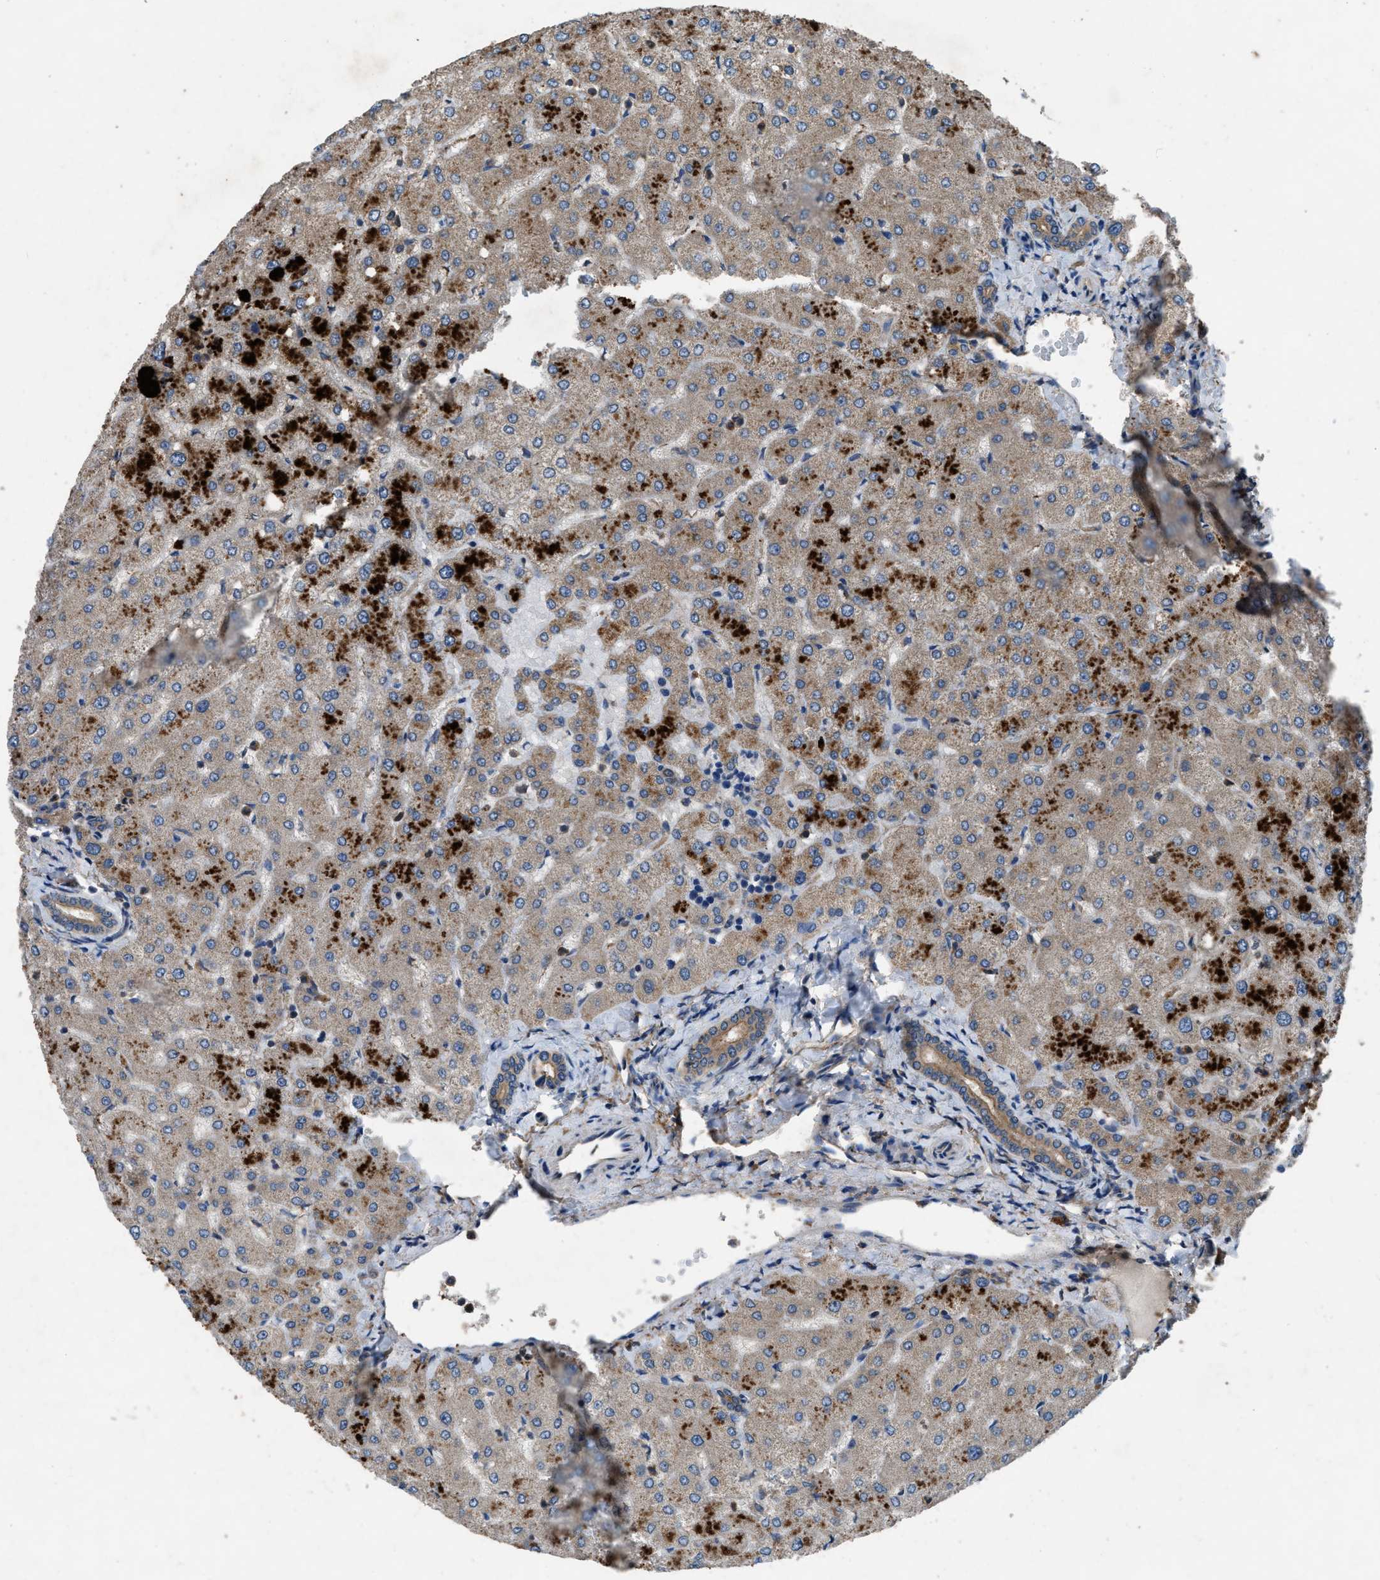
{"staining": {"intensity": "moderate", "quantity": ">75%", "location": "cytoplasmic/membranous"}, "tissue": "liver", "cell_type": "Cholangiocytes", "image_type": "normal", "snomed": [{"axis": "morphology", "description": "Normal tissue, NOS"}, {"axis": "topography", "description": "Liver"}], "caption": "Protein expression analysis of normal liver exhibits moderate cytoplasmic/membranous expression in approximately >75% of cholangiocytes.", "gene": "USP25", "patient": {"sex": "female", "age": 54}}